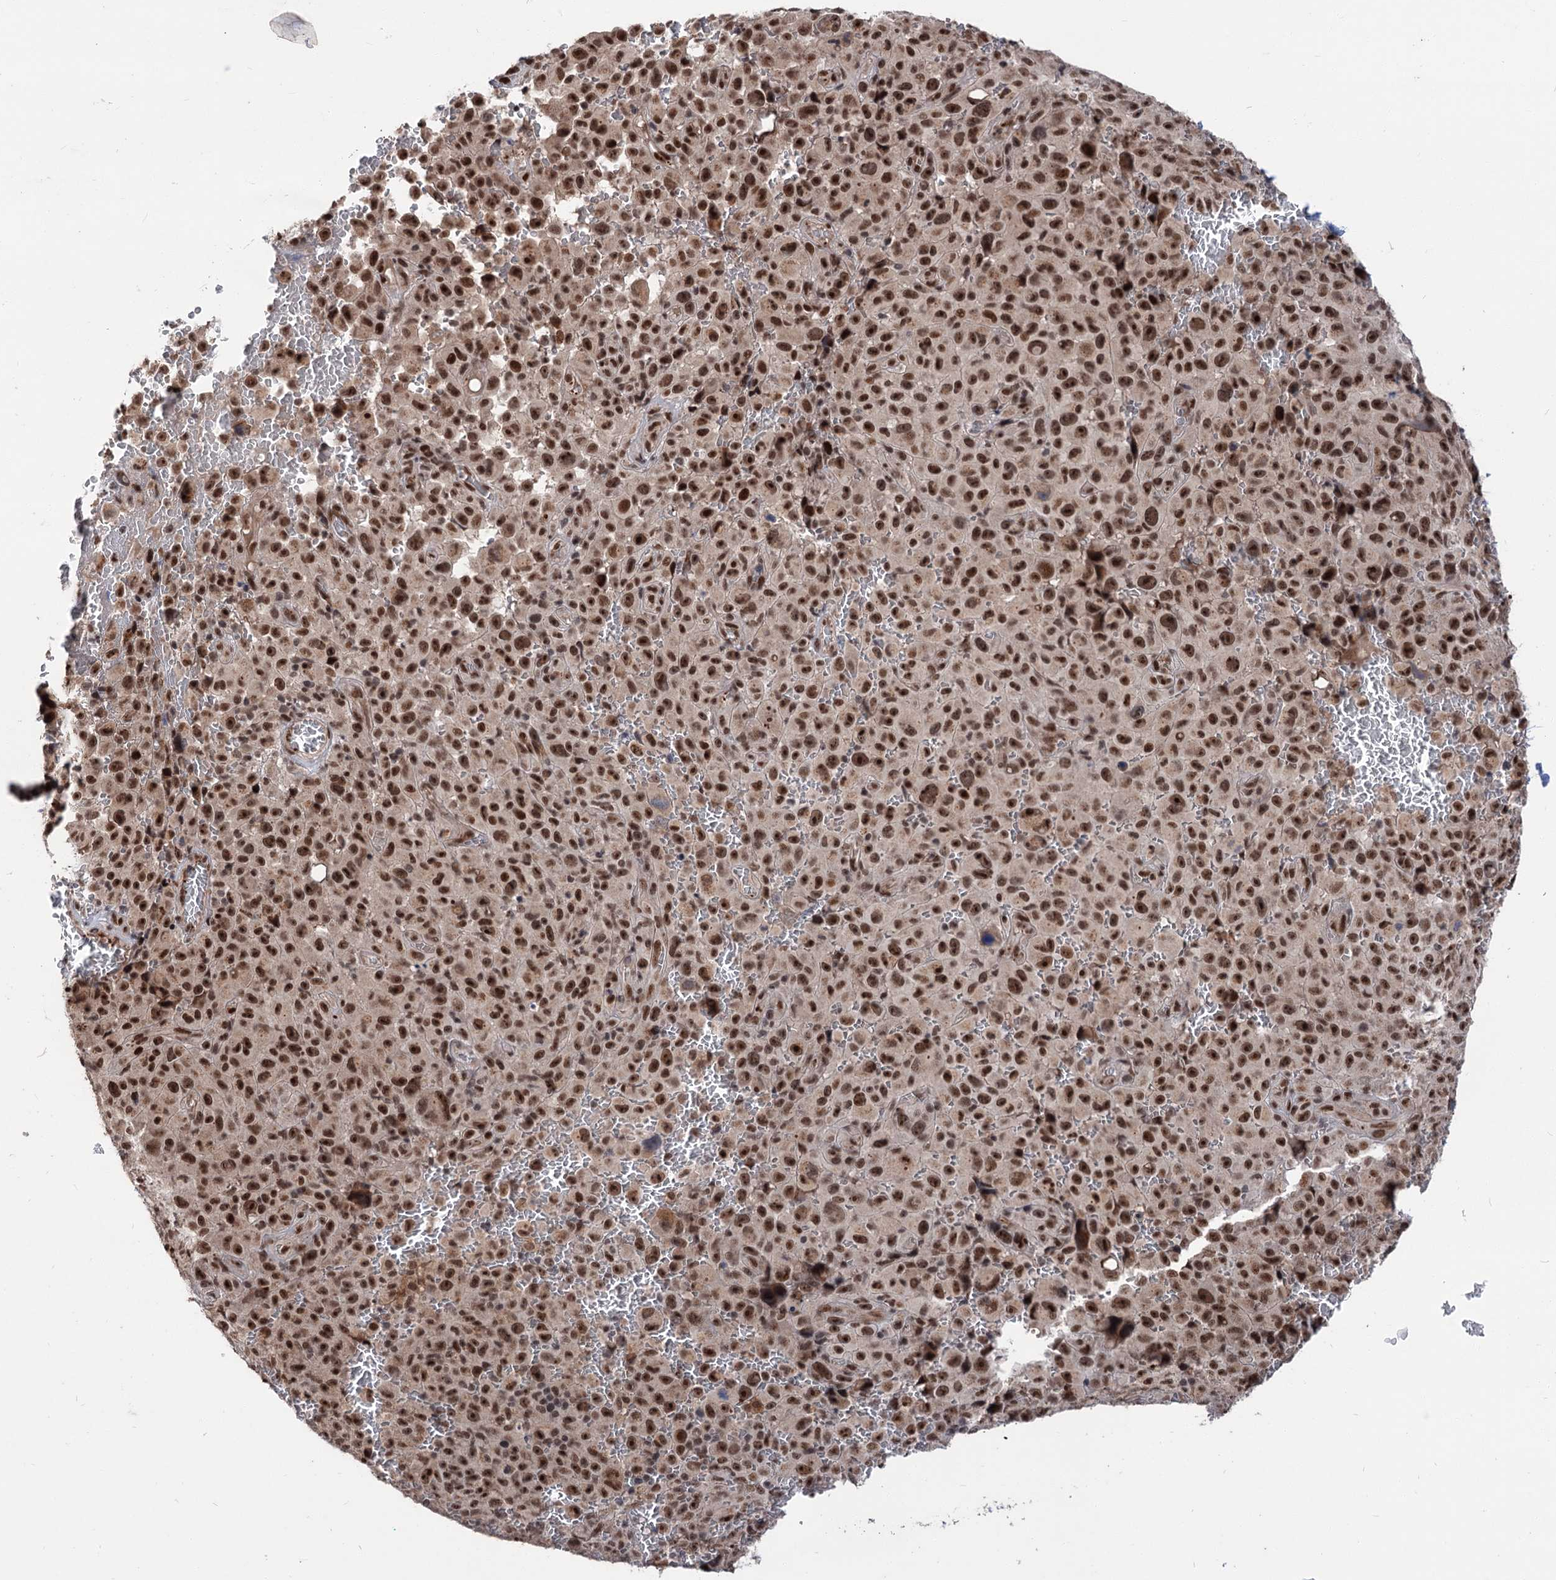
{"staining": {"intensity": "strong", "quantity": ">75%", "location": "nuclear"}, "tissue": "melanoma", "cell_type": "Tumor cells", "image_type": "cancer", "snomed": [{"axis": "morphology", "description": "Malignant melanoma, NOS"}, {"axis": "topography", "description": "Skin"}], "caption": "Malignant melanoma stained with a brown dye displays strong nuclear positive staining in approximately >75% of tumor cells.", "gene": "MAML1", "patient": {"sex": "female", "age": 82}}